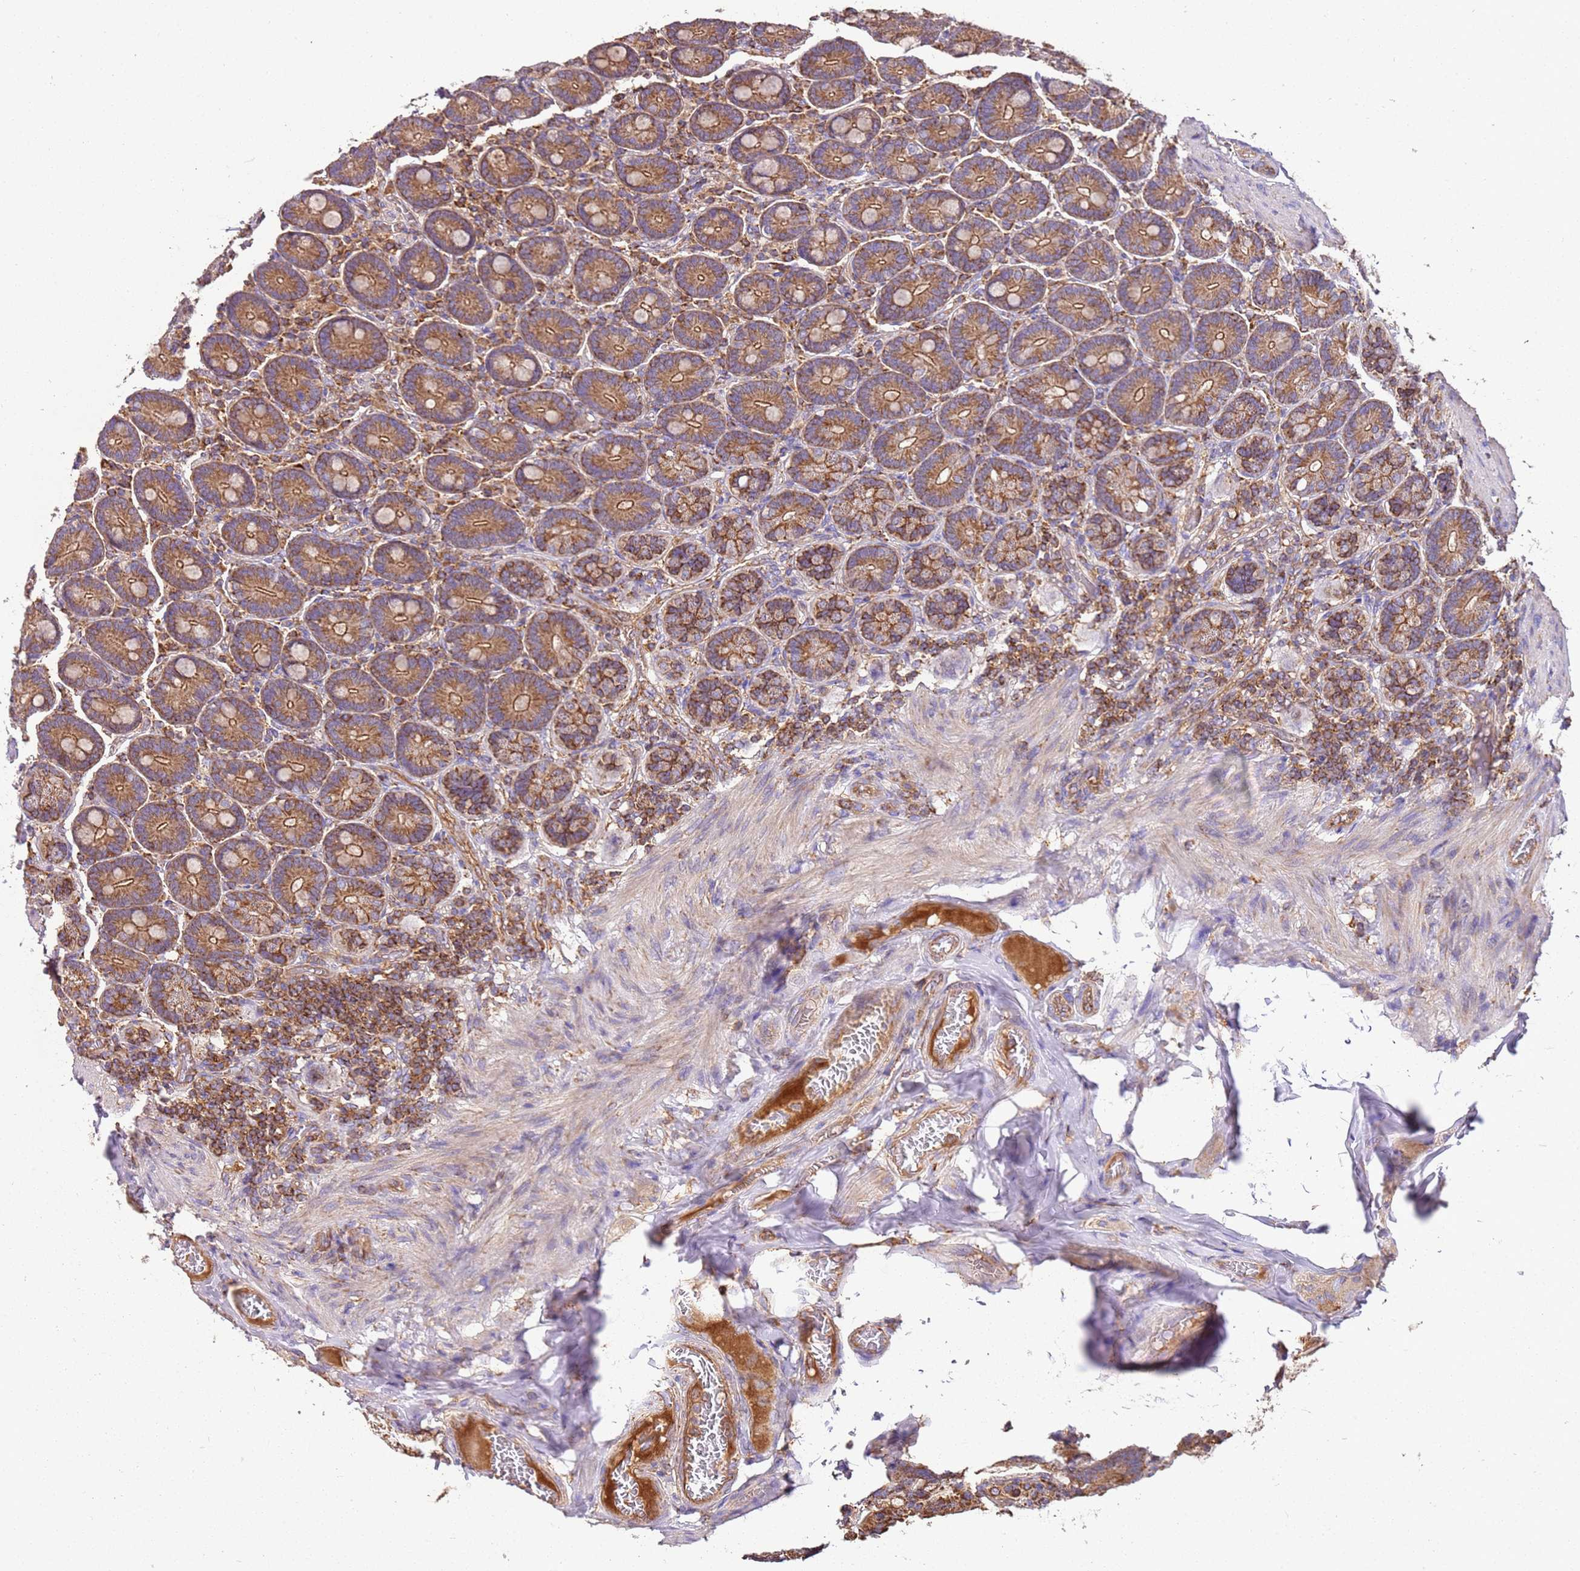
{"staining": {"intensity": "strong", "quantity": ">75%", "location": "cytoplasmic/membranous"}, "tissue": "duodenum", "cell_type": "Glandular cells", "image_type": "normal", "snomed": [{"axis": "morphology", "description": "Normal tissue, NOS"}, {"axis": "topography", "description": "Duodenum"}], "caption": "DAB immunohistochemical staining of benign human duodenum demonstrates strong cytoplasmic/membranous protein staining in about >75% of glandular cells.", "gene": "RMND5A", "patient": {"sex": "female", "age": 62}}